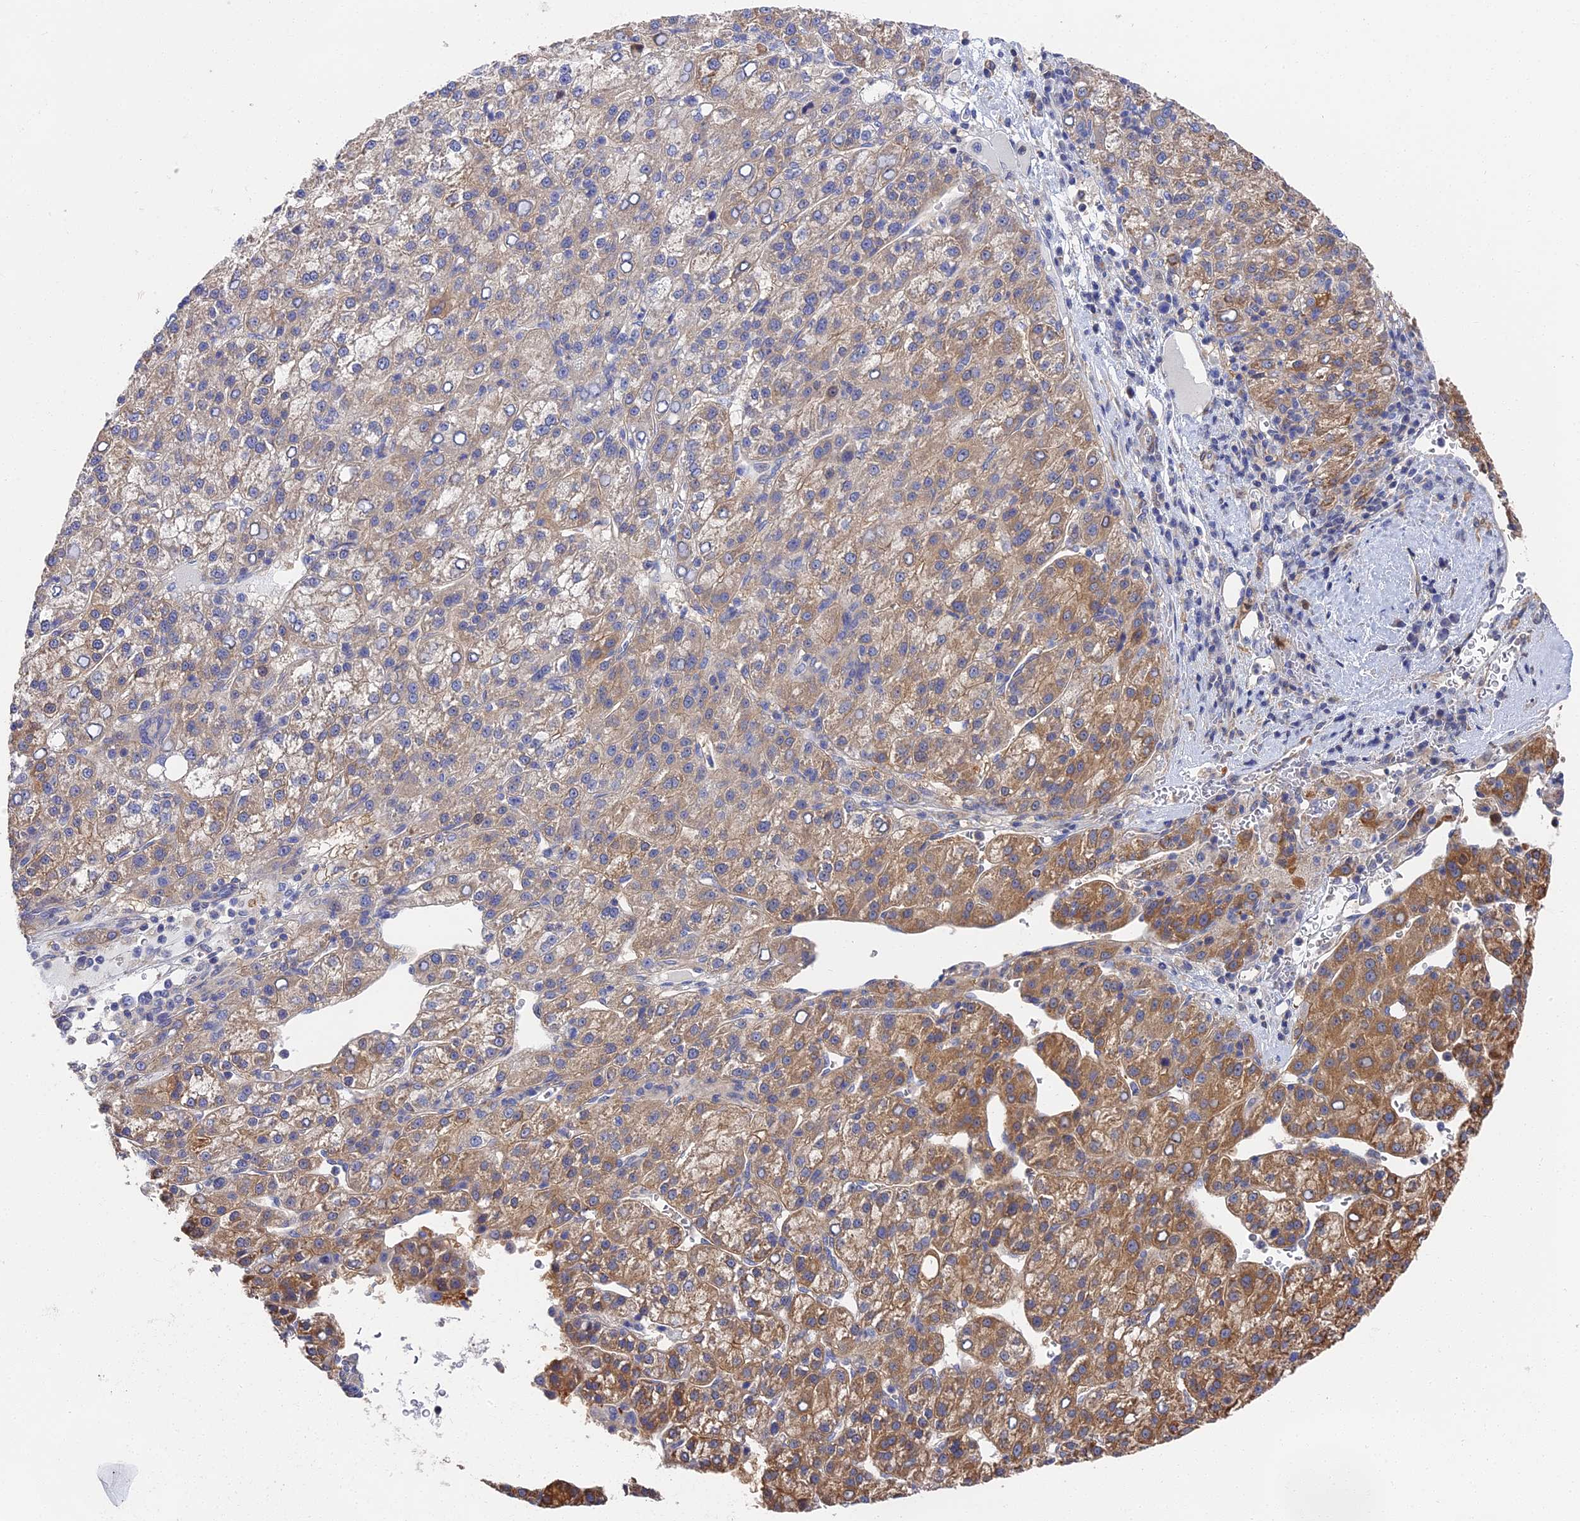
{"staining": {"intensity": "moderate", "quantity": "25%-75%", "location": "cytoplasmic/membranous"}, "tissue": "liver cancer", "cell_type": "Tumor cells", "image_type": "cancer", "snomed": [{"axis": "morphology", "description": "Carcinoma, Hepatocellular, NOS"}, {"axis": "topography", "description": "Liver"}], "caption": "Immunohistochemistry (IHC) micrograph of neoplastic tissue: human hepatocellular carcinoma (liver) stained using IHC shows medium levels of moderate protein expression localized specifically in the cytoplasmic/membranous of tumor cells, appearing as a cytoplasmic/membranous brown color.", "gene": "CCDC113", "patient": {"sex": "female", "age": 58}}